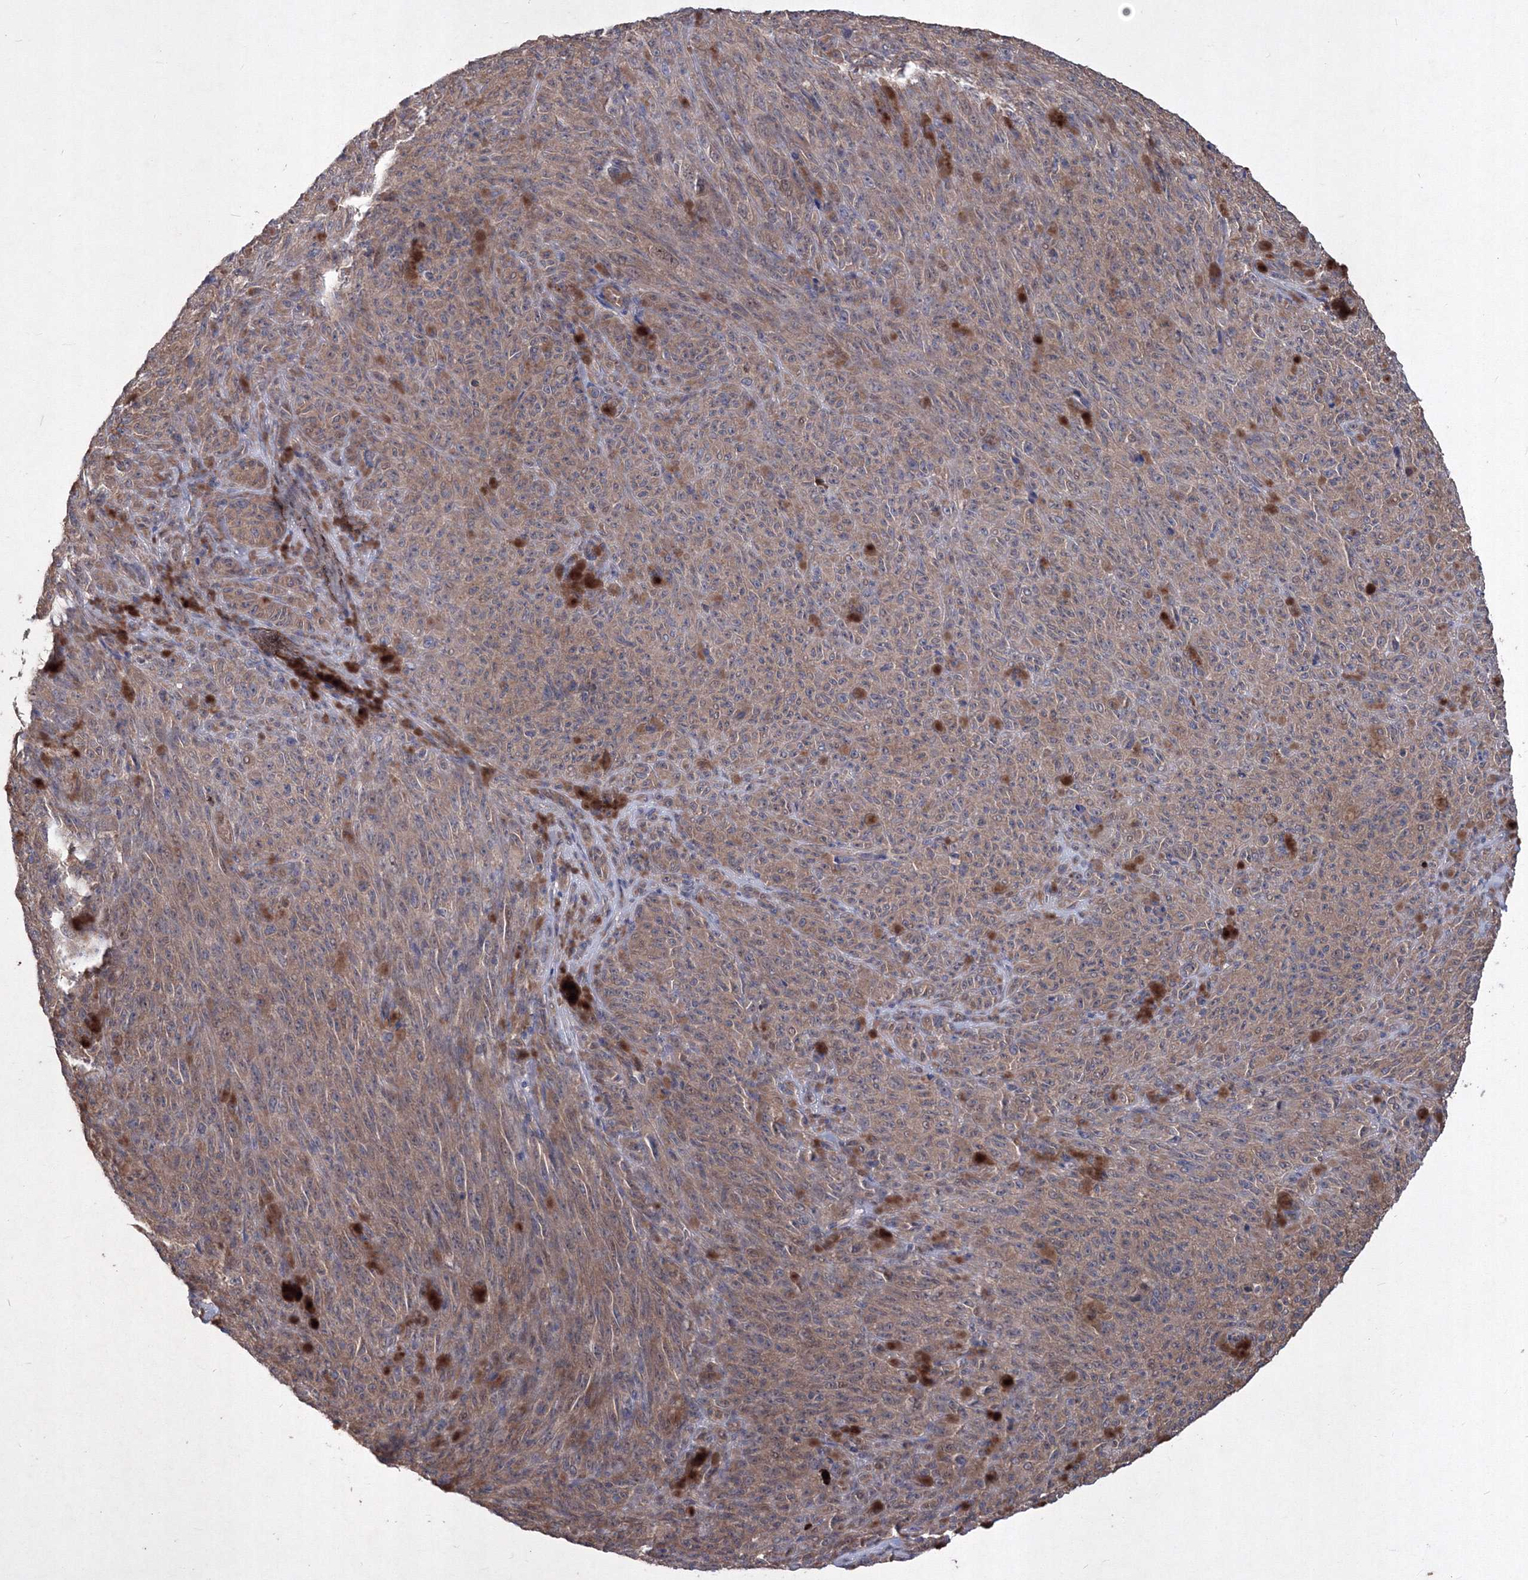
{"staining": {"intensity": "weak", "quantity": ">75%", "location": "cytoplasmic/membranous"}, "tissue": "melanoma", "cell_type": "Tumor cells", "image_type": "cancer", "snomed": [{"axis": "morphology", "description": "Malignant melanoma, NOS"}, {"axis": "topography", "description": "Skin"}], "caption": "This photomicrograph displays immunohistochemistry (IHC) staining of malignant melanoma, with low weak cytoplasmic/membranous positivity in about >75% of tumor cells.", "gene": "MTRF1L", "patient": {"sex": "female", "age": 82}}